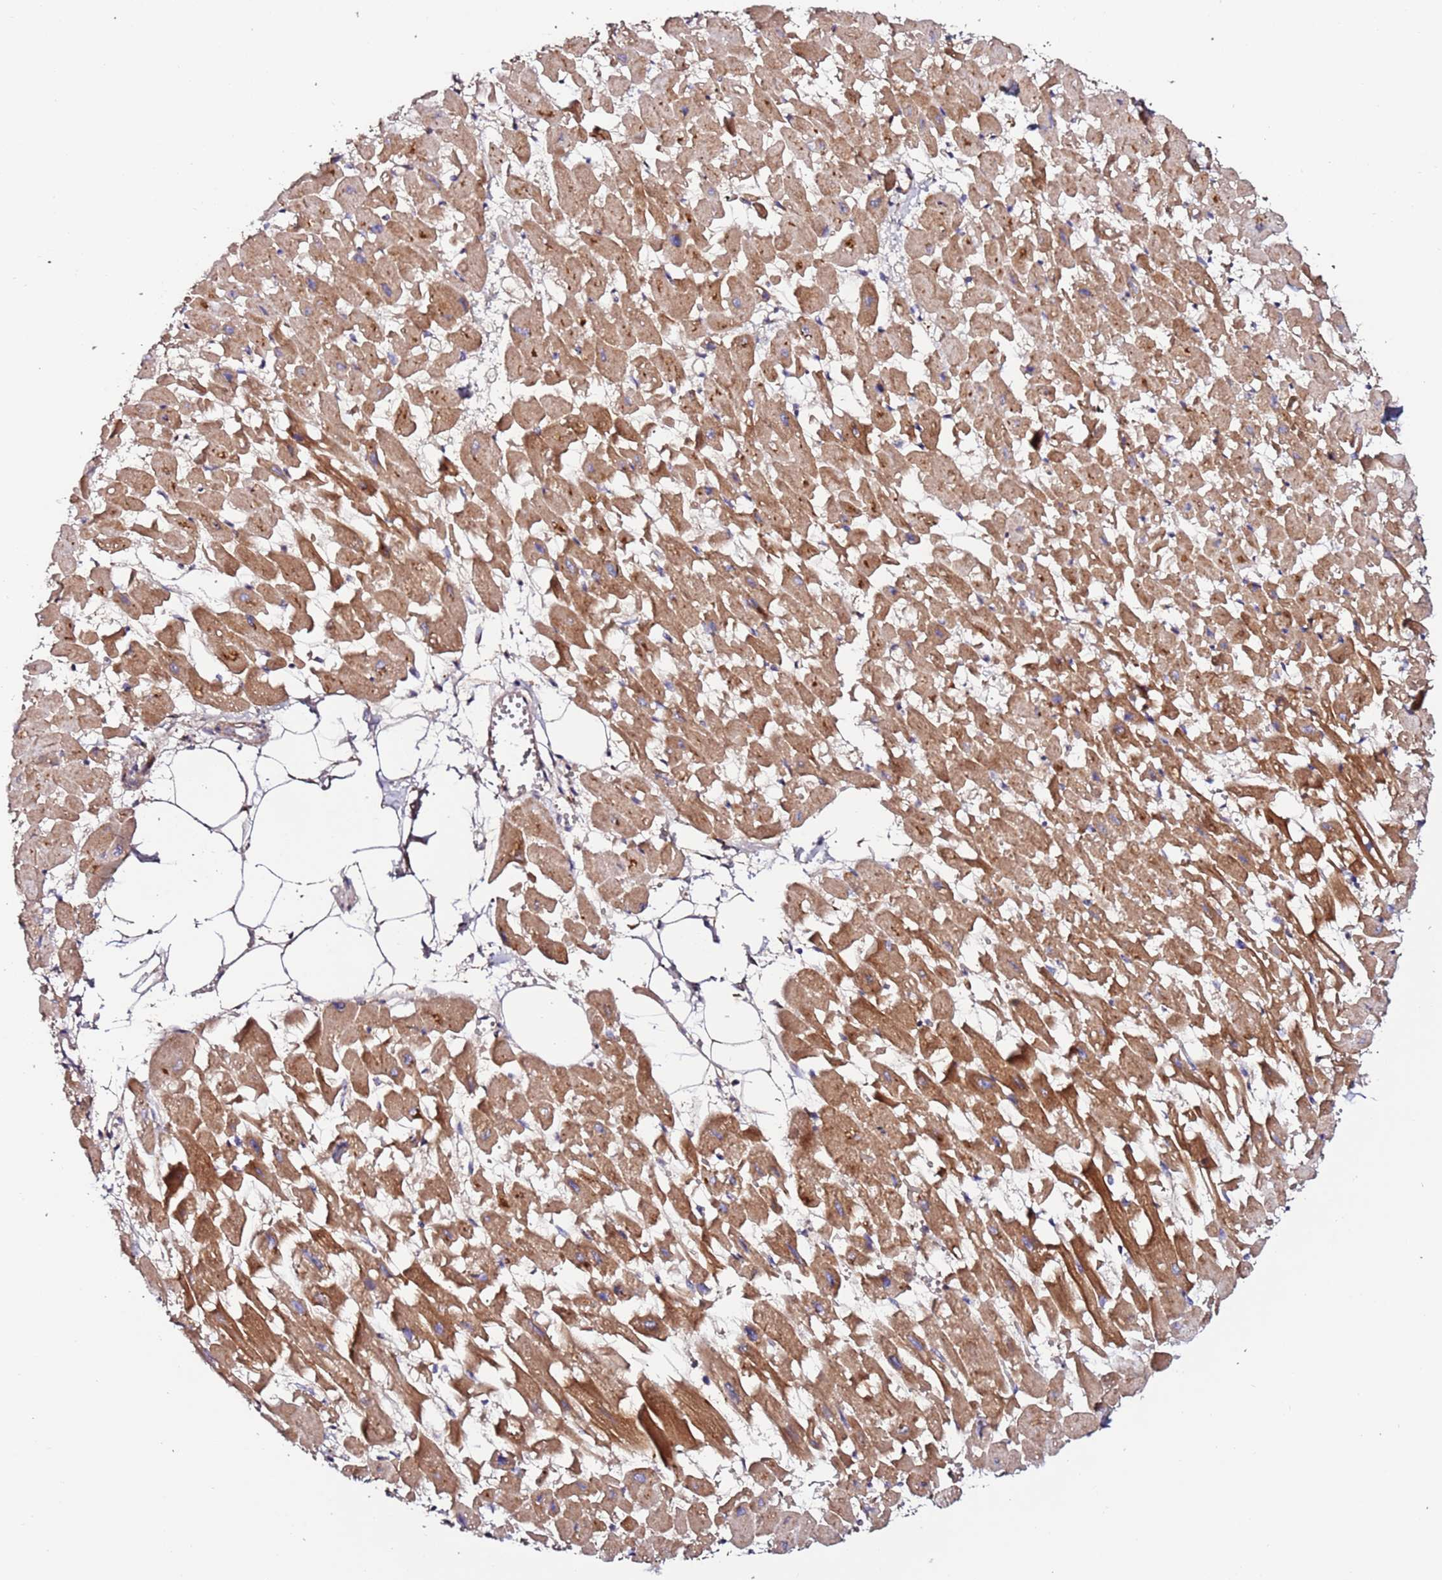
{"staining": {"intensity": "moderate", "quantity": ">75%", "location": "cytoplasmic/membranous"}, "tissue": "heart muscle", "cell_type": "Cardiomyocytes", "image_type": "normal", "snomed": [{"axis": "morphology", "description": "Normal tissue, NOS"}, {"axis": "topography", "description": "Heart"}], "caption": "Human heart muscle stained with a brown dye exhibits moderate cytoplasmic/membranous positive expression in approximately >75% of cardiomyocytes.", "gene": "HSD17B7", "patient": {"sex": "female", "age": 64}}